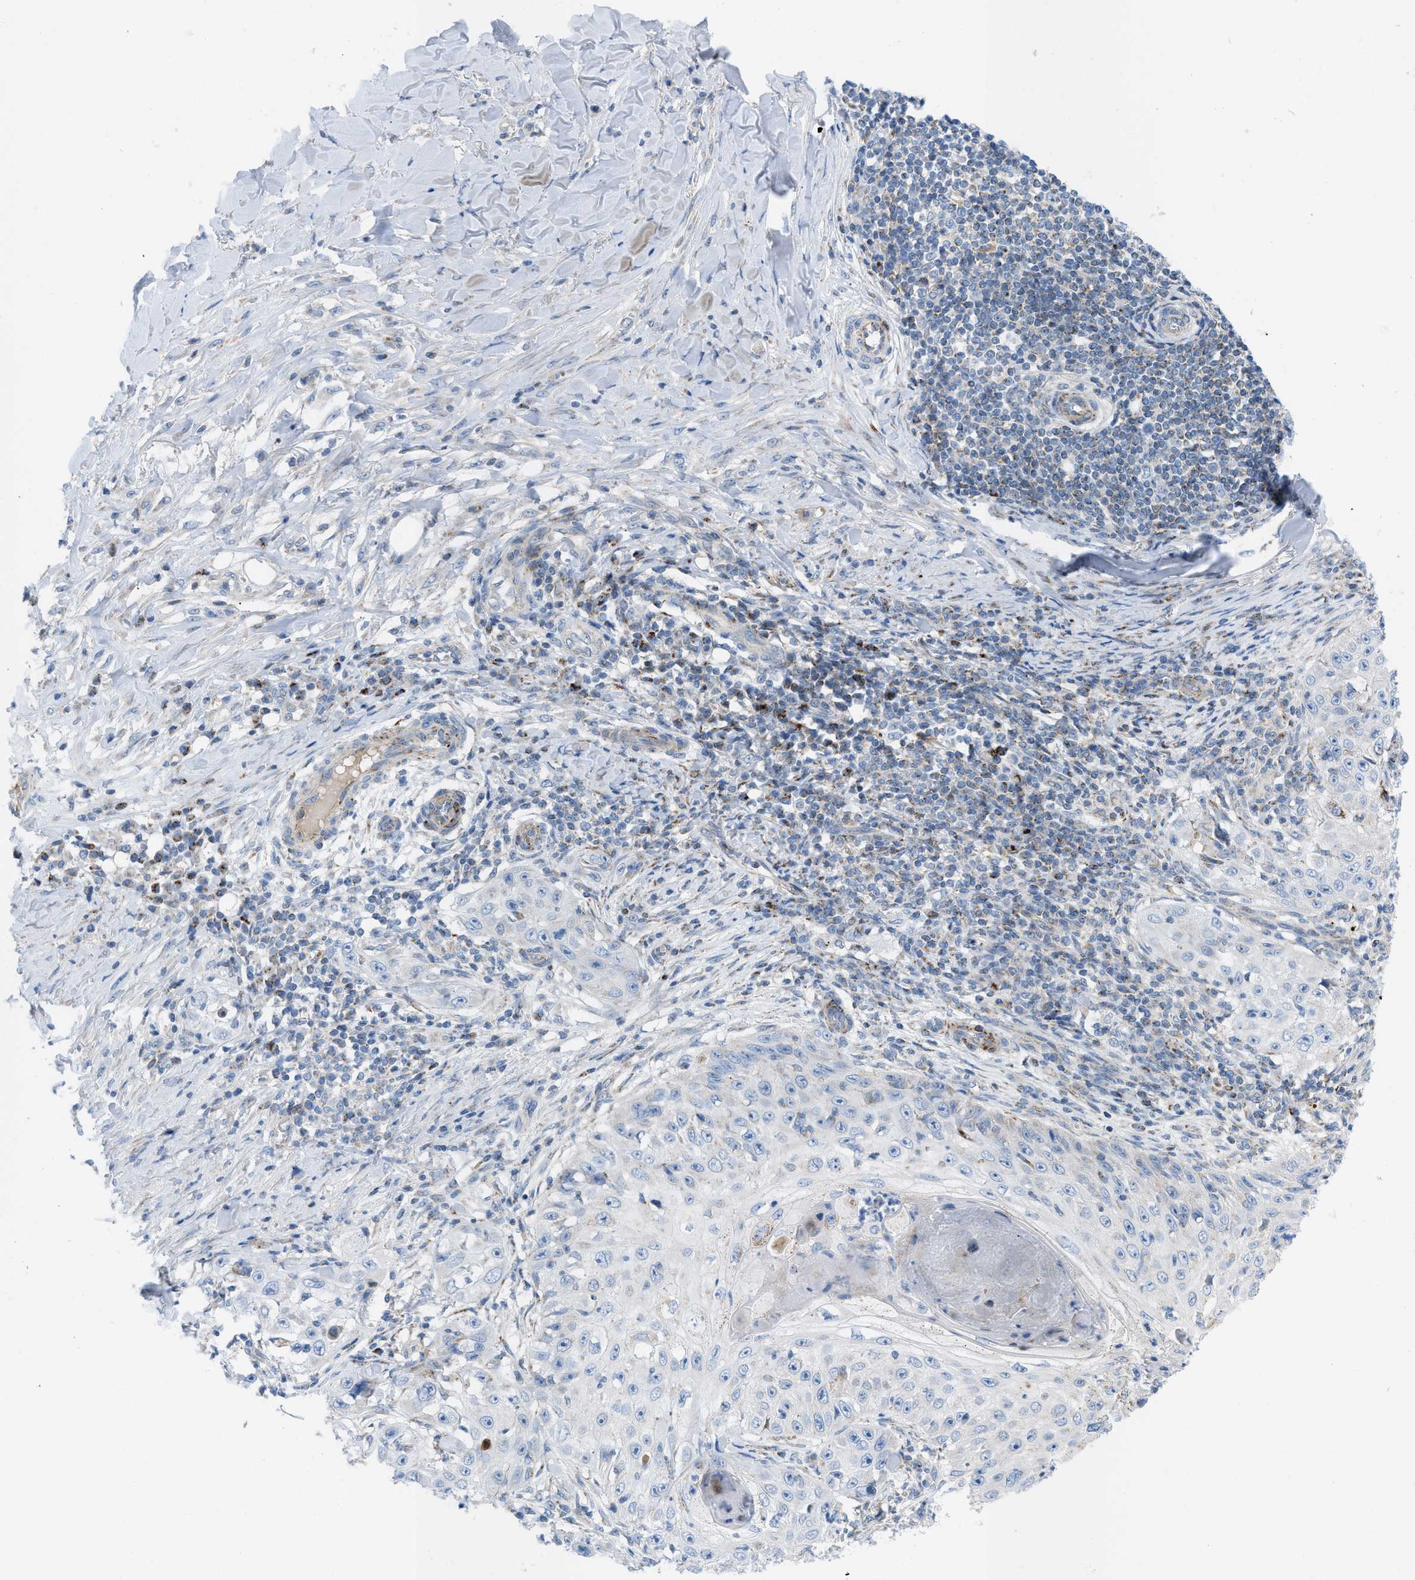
{"staining": {"intensity": "negative", "quantity": "none", "location": "none"}, "tissue": "skin cancer", "cell_type": "Tumor cells", "image_type": "cancer", "snomed": [{"axis": "morphology", "description": "Squamous cell carcinoma, NOS"}, {"axis": "topography", "description": "Skin"}], "caption": "Skin cancer was stained to show a protein in brown. There is no significant staining in tumor cells.", "gene": "RBBP9", "patient": {"sex": "male", "age": 86}}